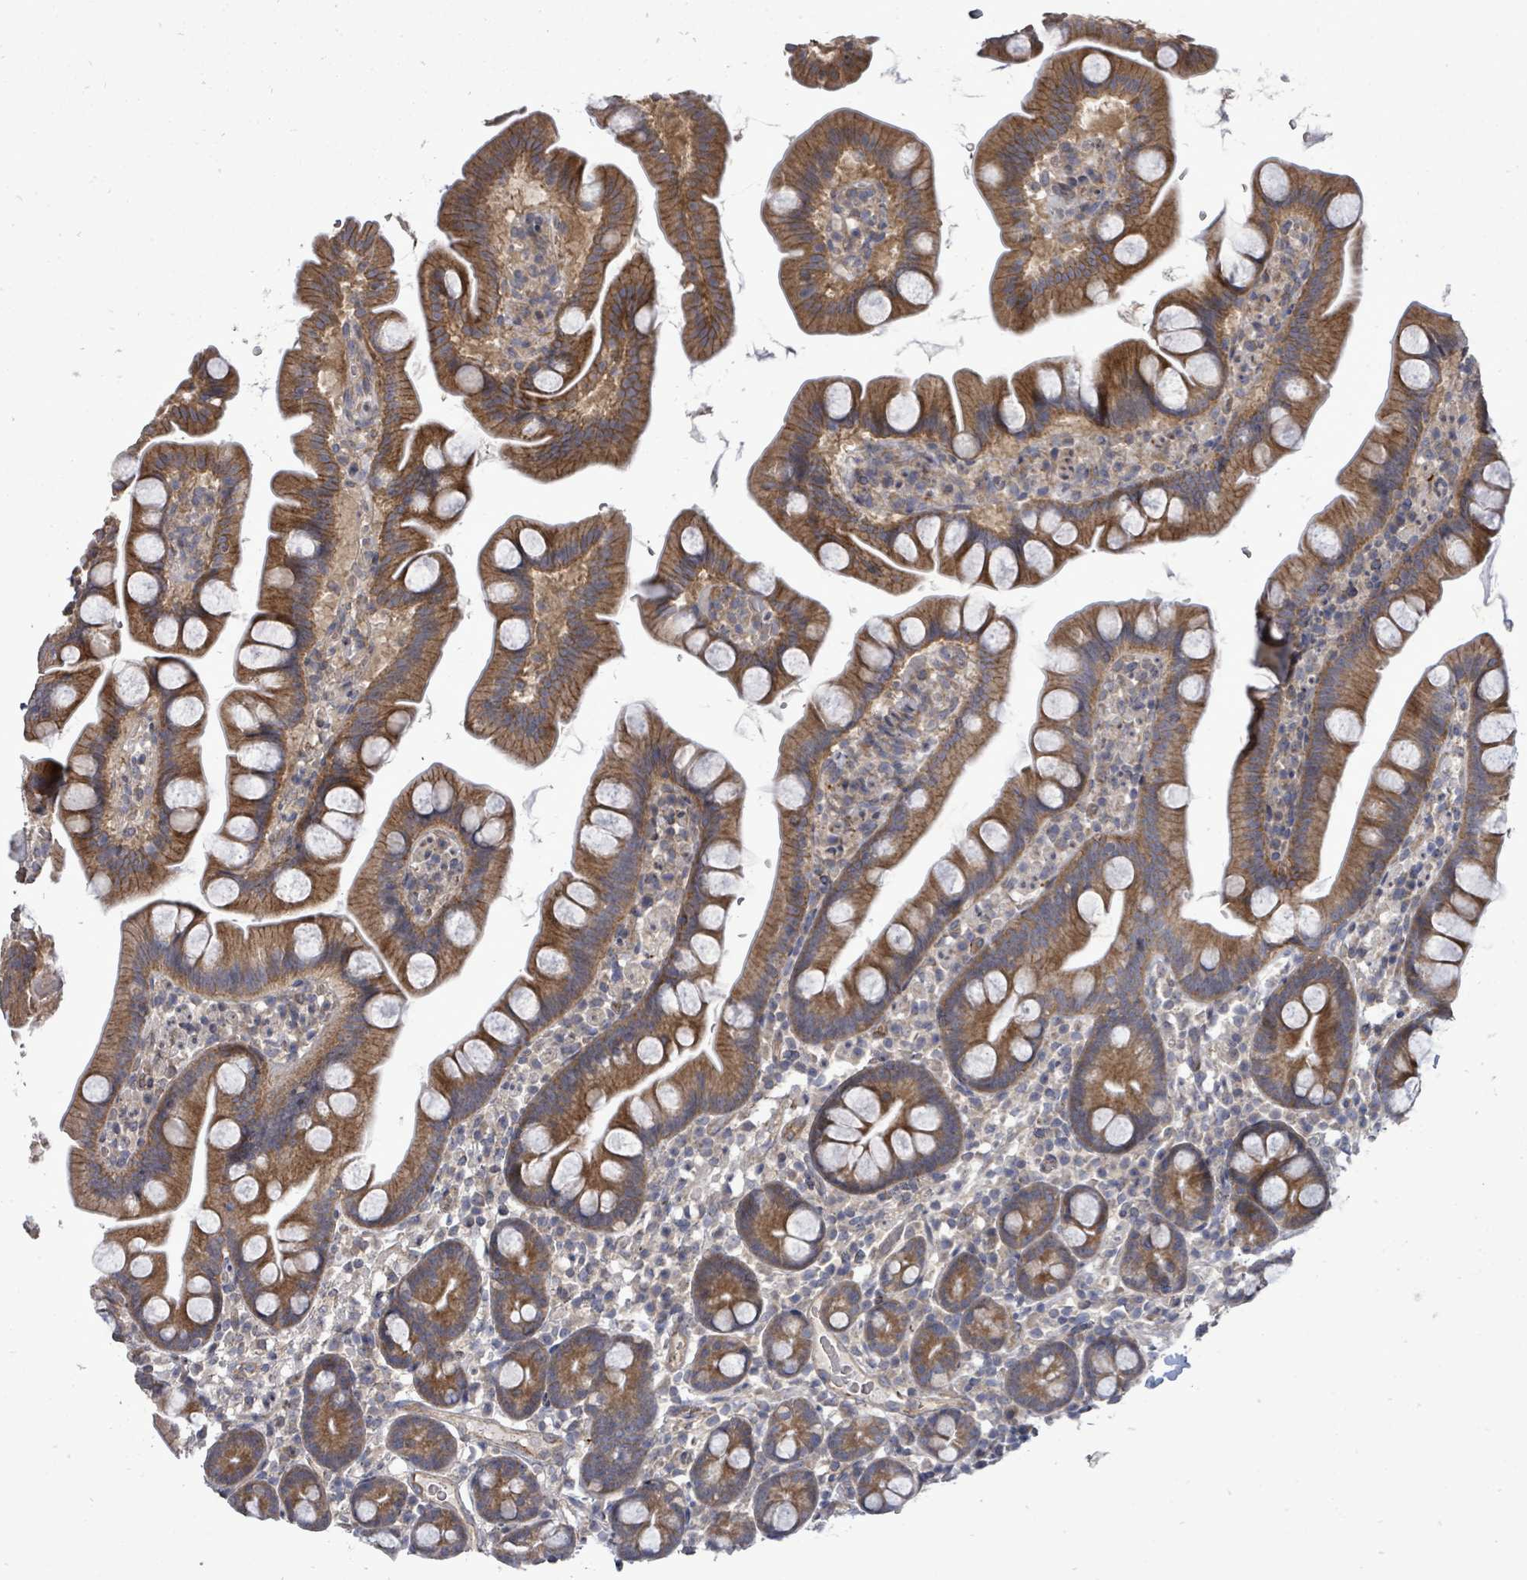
{"staining": {"intensity": "moderate", "quantity": ">75%", "location": "cytoplasmic/membranous"}, "tissue": "small intestine", "cell_type": "Glandular cells", "image_type": "normal", "snomed": [{"axis": "morphology", "description": "Normal tissue, NOS"}, {"axis": "topography", "description": "Small intestine"}], "caption": "Glandular cells demonstrate medium levels of moderate cytoplasmic/membranous positivity in about >75% of cells in benign small intestine. The staining was performed using DAB (3,3'-diaminobenzidine) to visualize the protein expression in brown, while the nuclei were stained in blue with hematoxylin (Magnification: 20x).", "gene": "RALGAPB", "patient": {"sex": "female", "age": 68}}